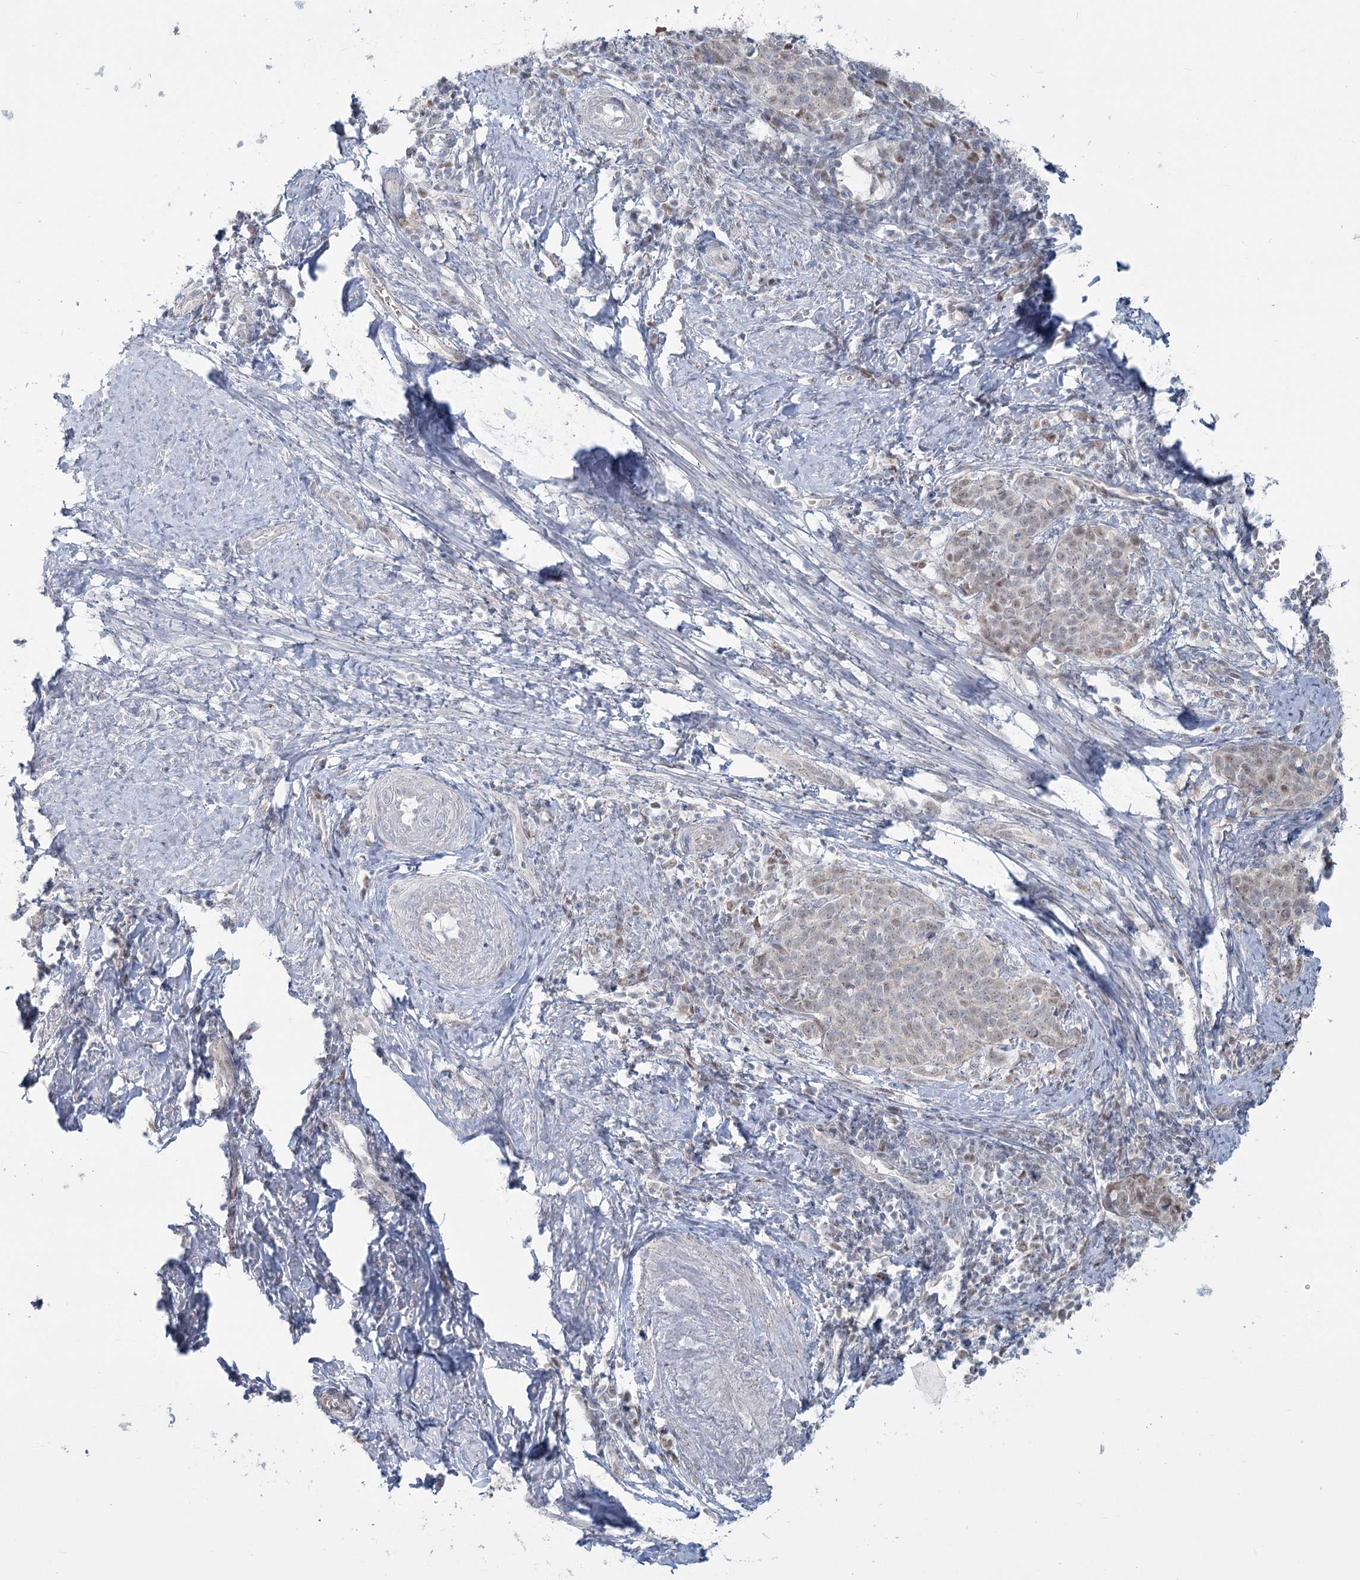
{"staining": {"intensity": "weak", "quantity": "25%-75%", "location": "nuclear"}, "tissue": "cervical cancer", "cell_type": "Tumor cells", "image_type": "cancer", "snomed": [{"axis": "morphology", "description": "Squamous cell carcinoma, NOS"}, {"axis": "topography", "description": "Cervix"}], "caption": "The histopathology image exhibits immunohistochemical staining of cervical squamous cell carcinoma. There is weak nuclear positivity is present in about 25%-75% of tumor cells.", "gene": "MTG1", "patient": {"sex": "female", "age": 39}}